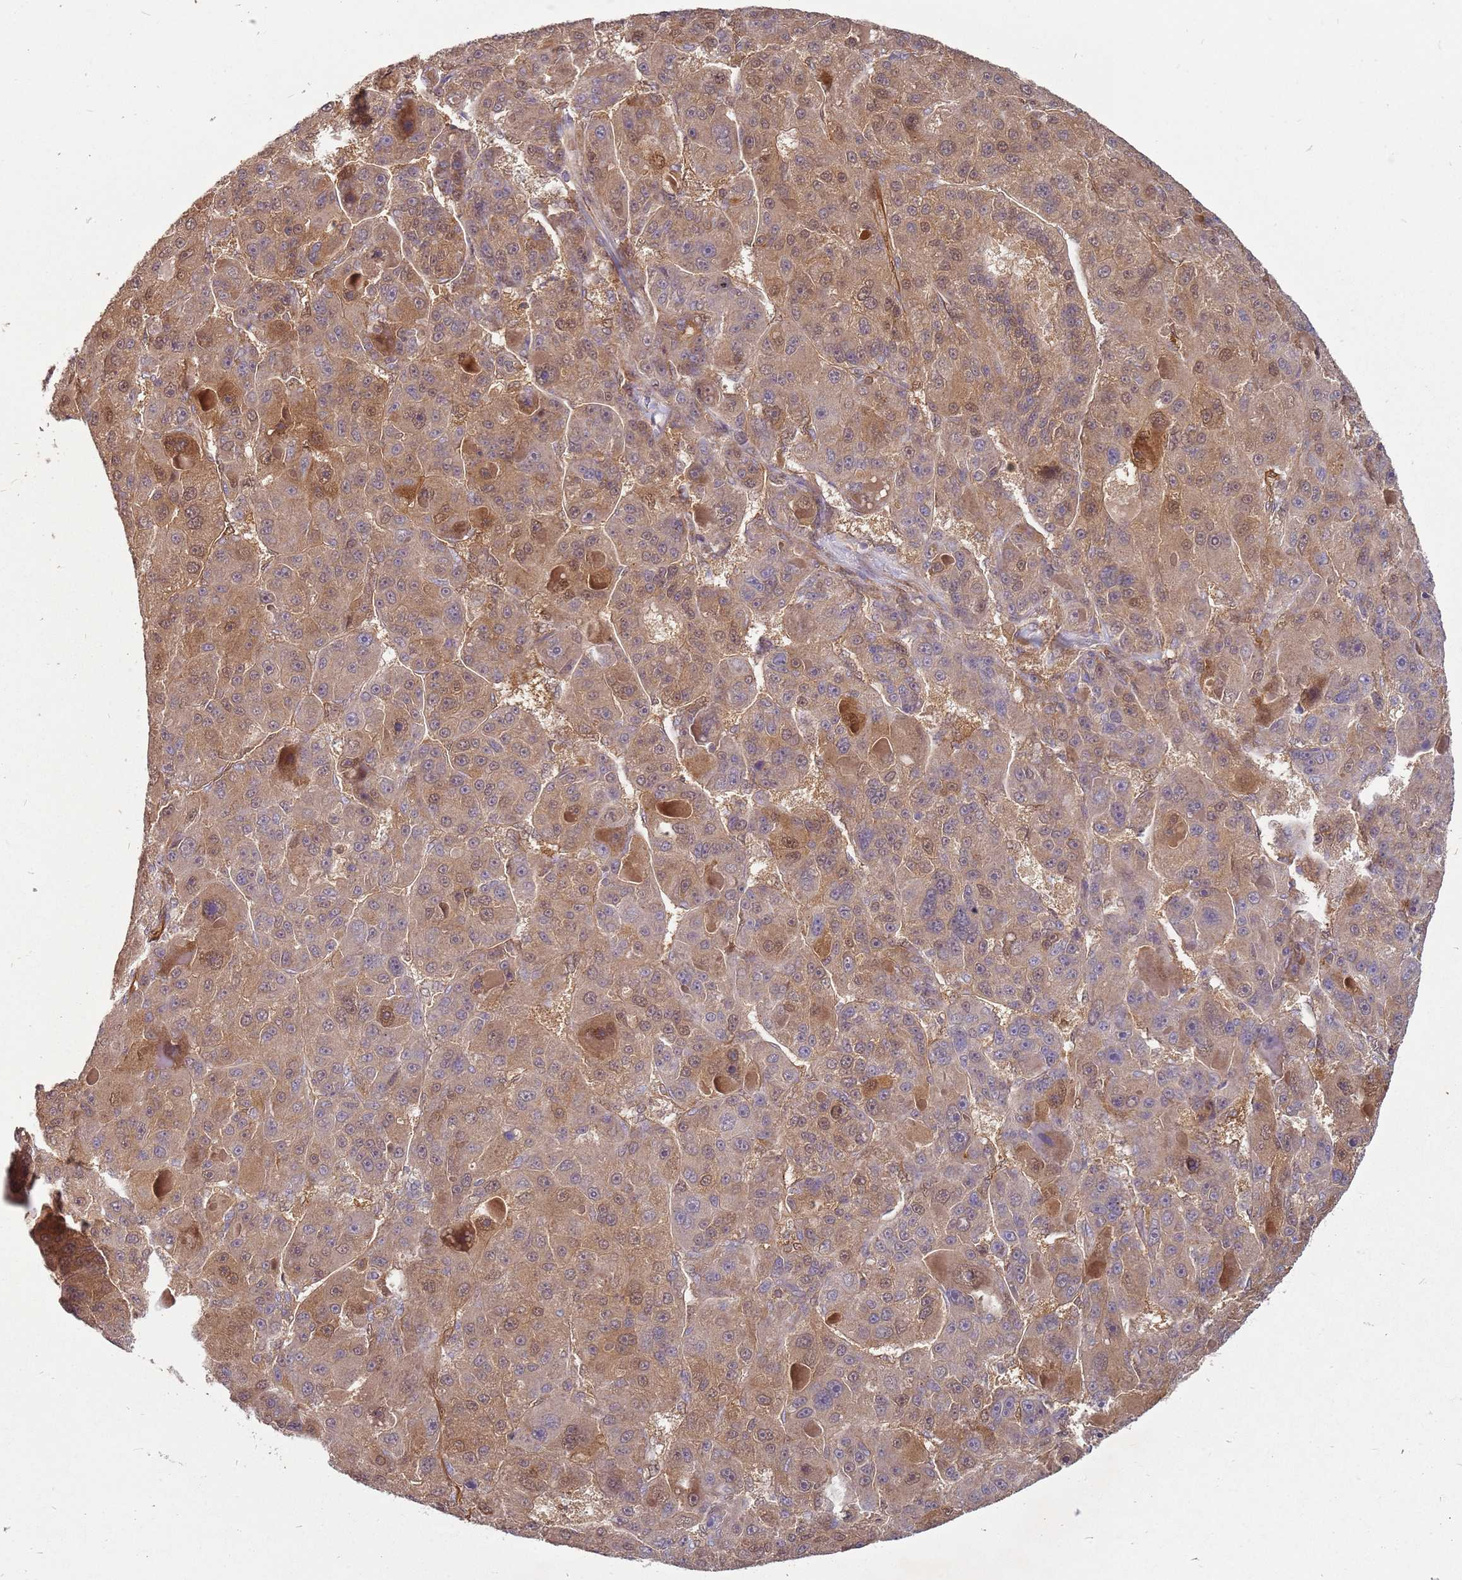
{"staining": {"intensity": "moderate", "quantity": ">75%", "location": "cytoplasmic/membranous,nuclear"}, "tissue": "liver cancer", "cell_type": "Tumor cells", "image_type": "cancer", "snomed": [{"axis": "morphology", "description": "Carcinoma, Hepatocellular, NOS"}, {"axis": "topography", "description": "Liver"}], "caption": "Protein staining exhibits moderate cytoplasmic/membranous and nuclear positivity in approximately >75% of tumor cells in liver hepatocellular carcinoma. The protein is stained brown, and the nuclei are stained in blue (DAB IHC with brightfield microscopy, high magnification).", "gene": "NUDT14", "patient": {"sex": "male", "age": 76}}